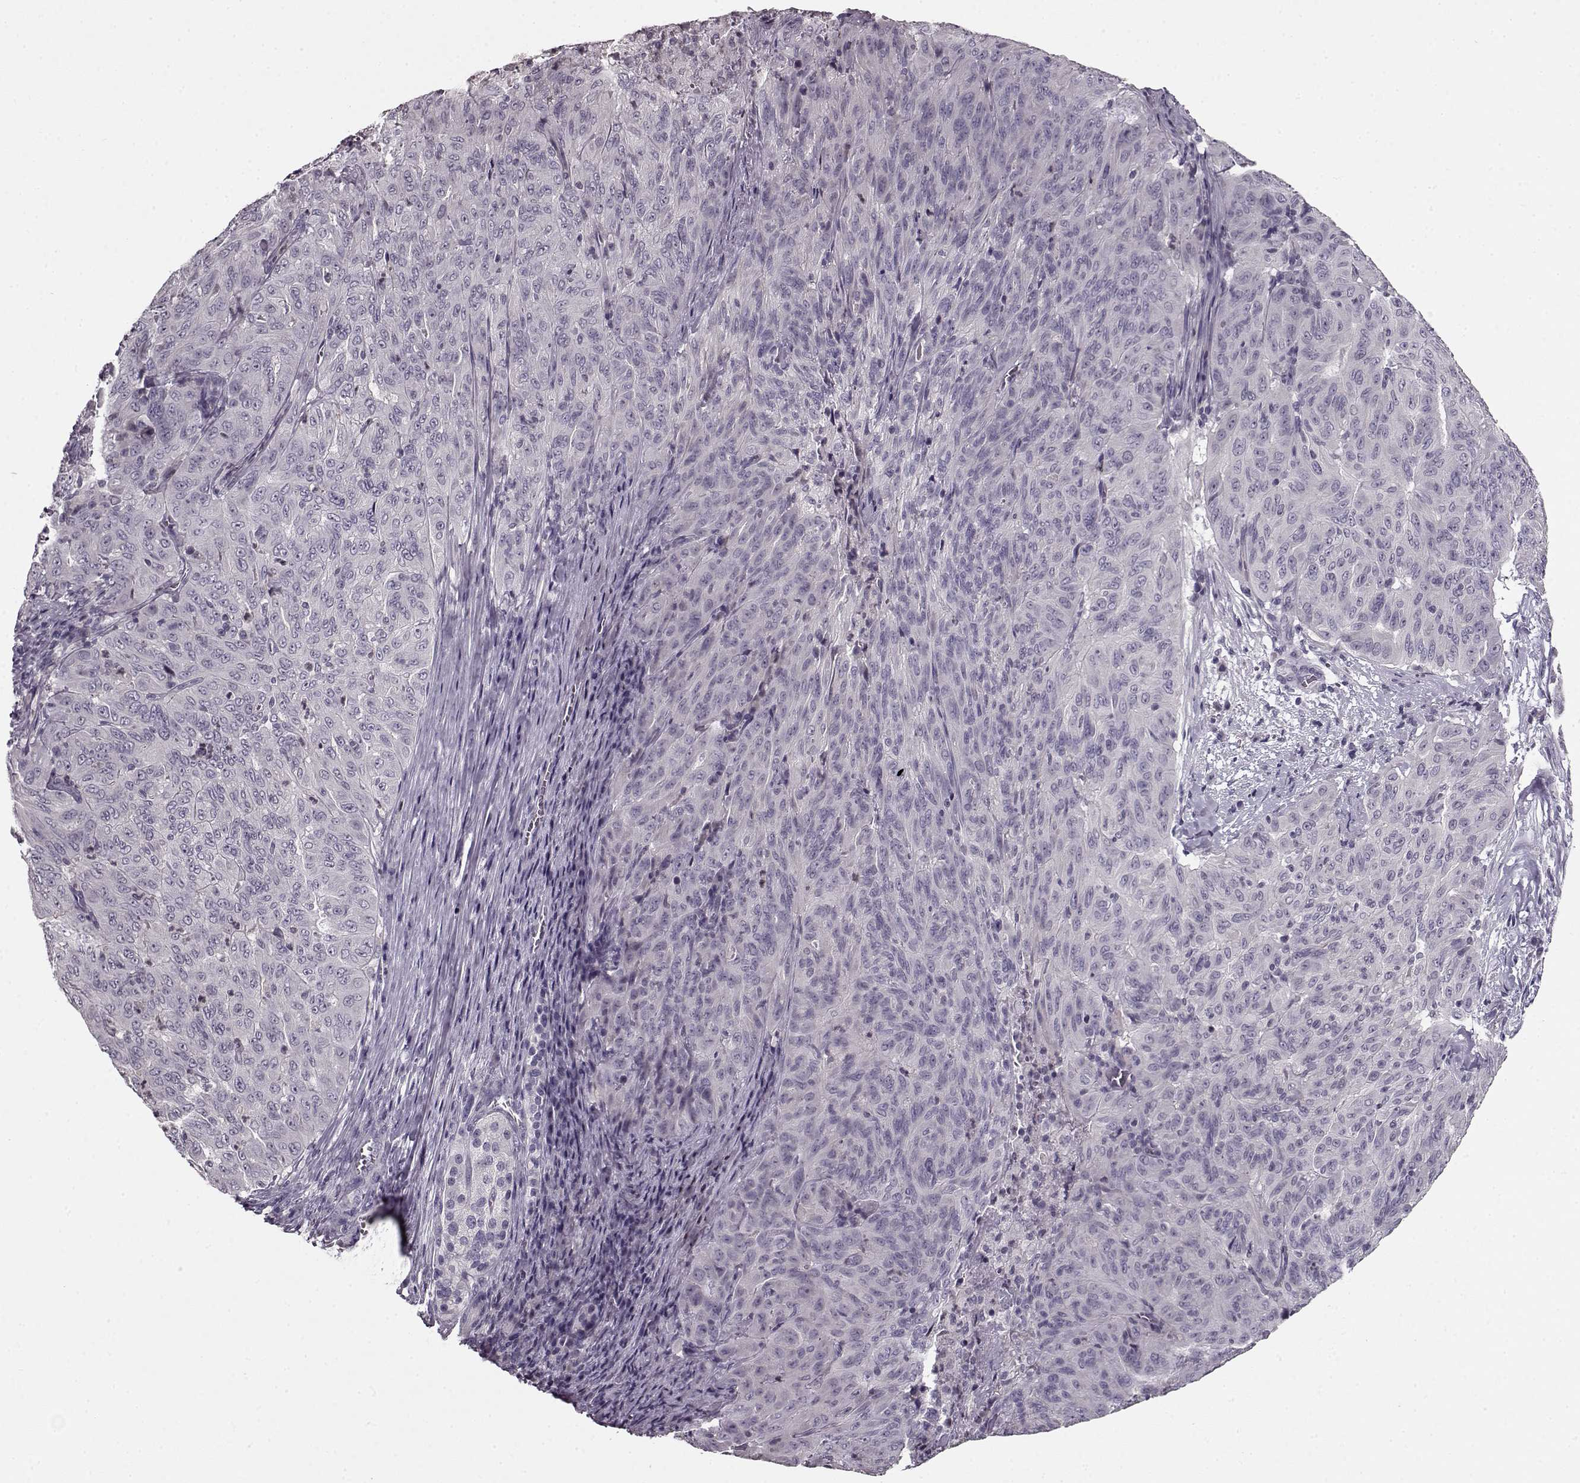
{"staining": {"intensity": "negative", "quantity": "none", "location": "none"}, "tissue": "pancreatic cancer", "cell_type": "Tumor cells", "image_type": "cancer", "snomed": [{"axis": "morphology", "description": "Adenocarcinoma, NOS"}, {"axis": "topography", "description": "Pancreas"}], "caption": "DAB immunohistochemical staining of human pancreatic cancer reveals no significant staining in tumor cells.", "gene": "RP1L1", "patient": {"sex": "male", "age": 63}}